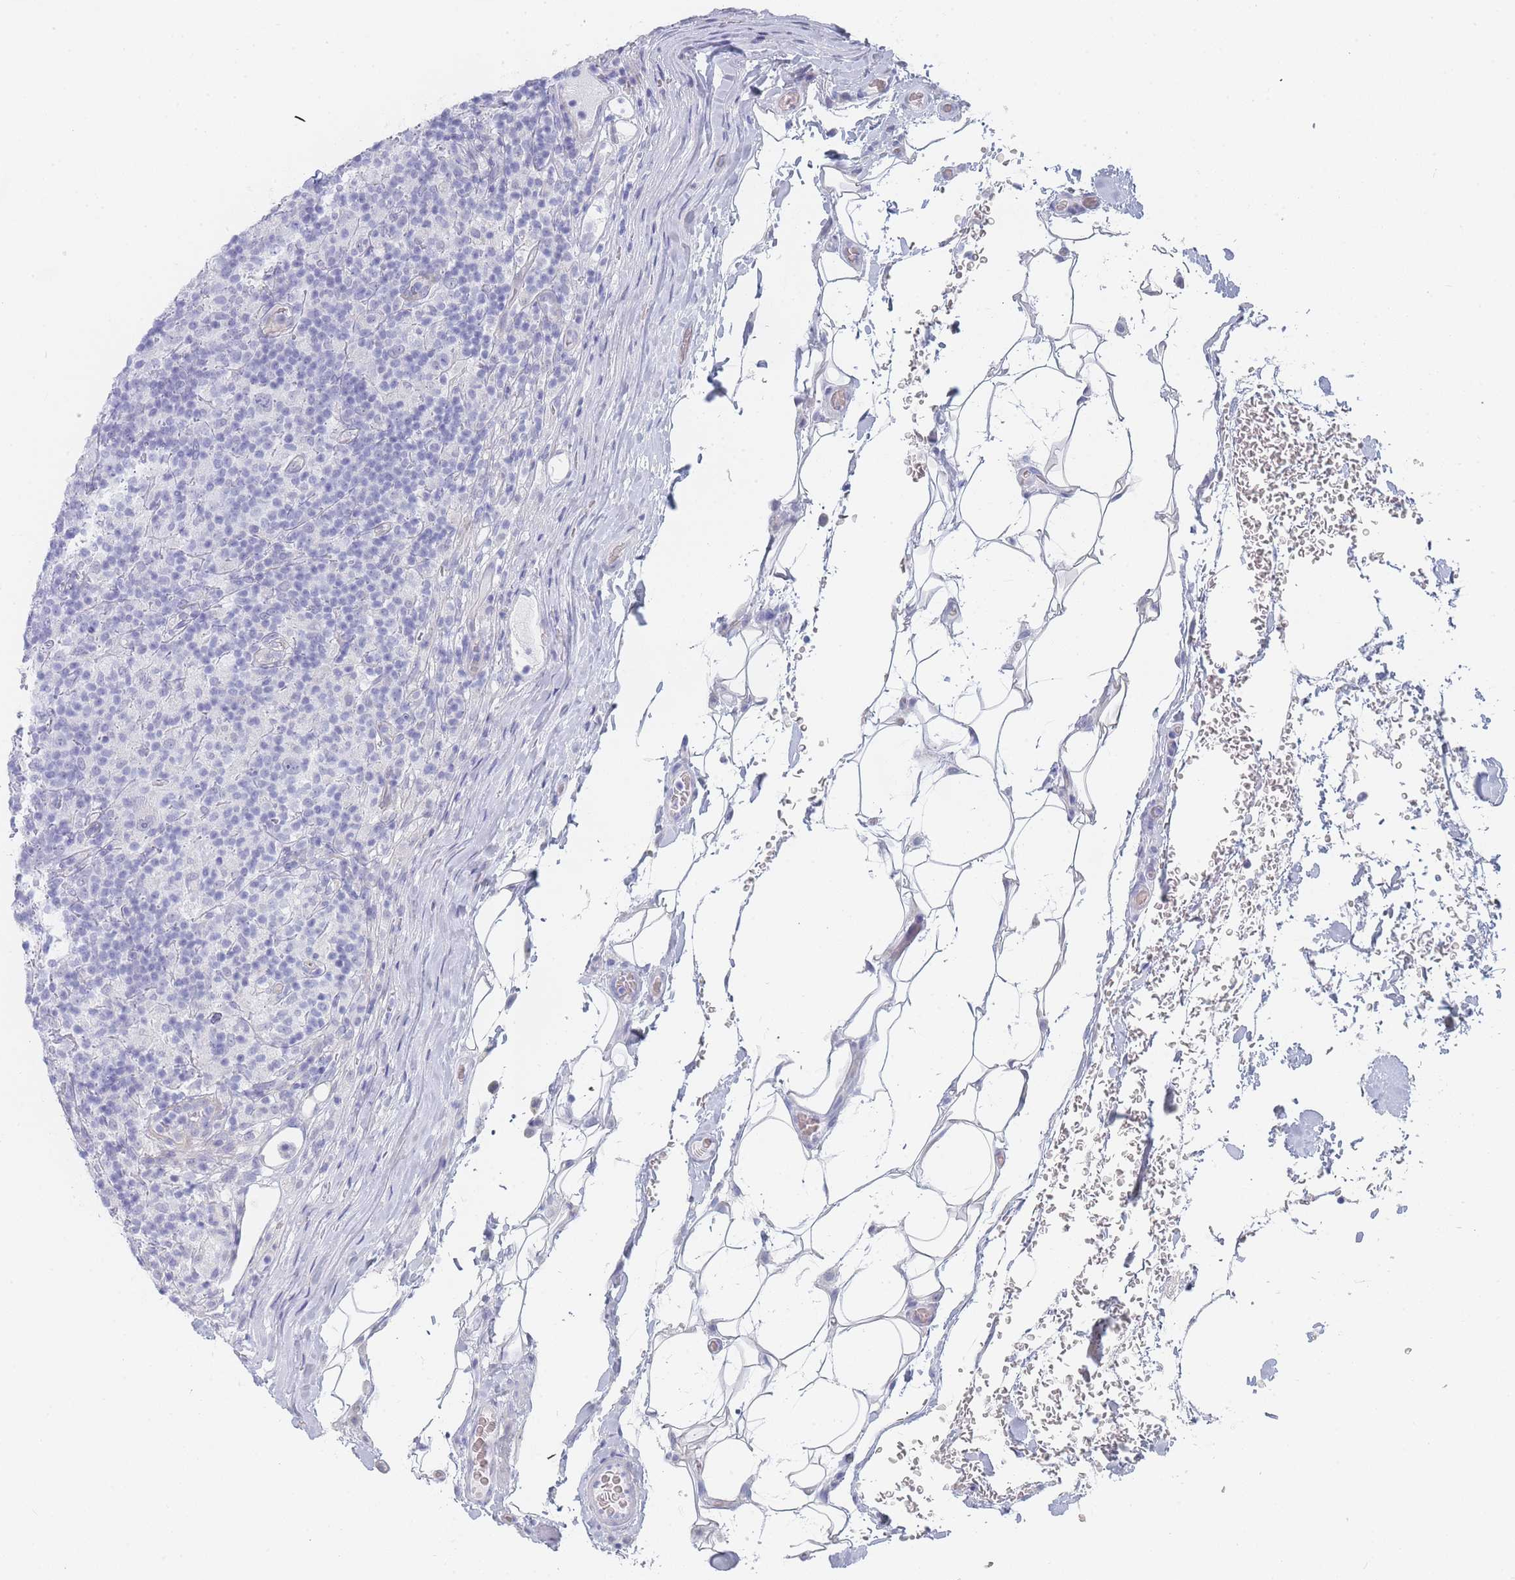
{"staining": {"intensity": "negative", "quantity": "none", "location": "none"}, "tissue": "lymphoma", "cell_type": "Tumor cells", "image_type": "cancer", "snomed": [{"axis": "morphology", "description": "Hodgkin's disease, NOS"}, {"axis": "topography", "description": "Lymph node"}], "caption": "IHC micrograph of human Hodgkin's disease stained for a protein (brown), which exhibits no positivity in tumor cells. (Immunohistochemistry (ihc), brightfield microscopy, high magnification).", "gene": "IMPG1", "patient": {"sex": "male", "age": 70}}